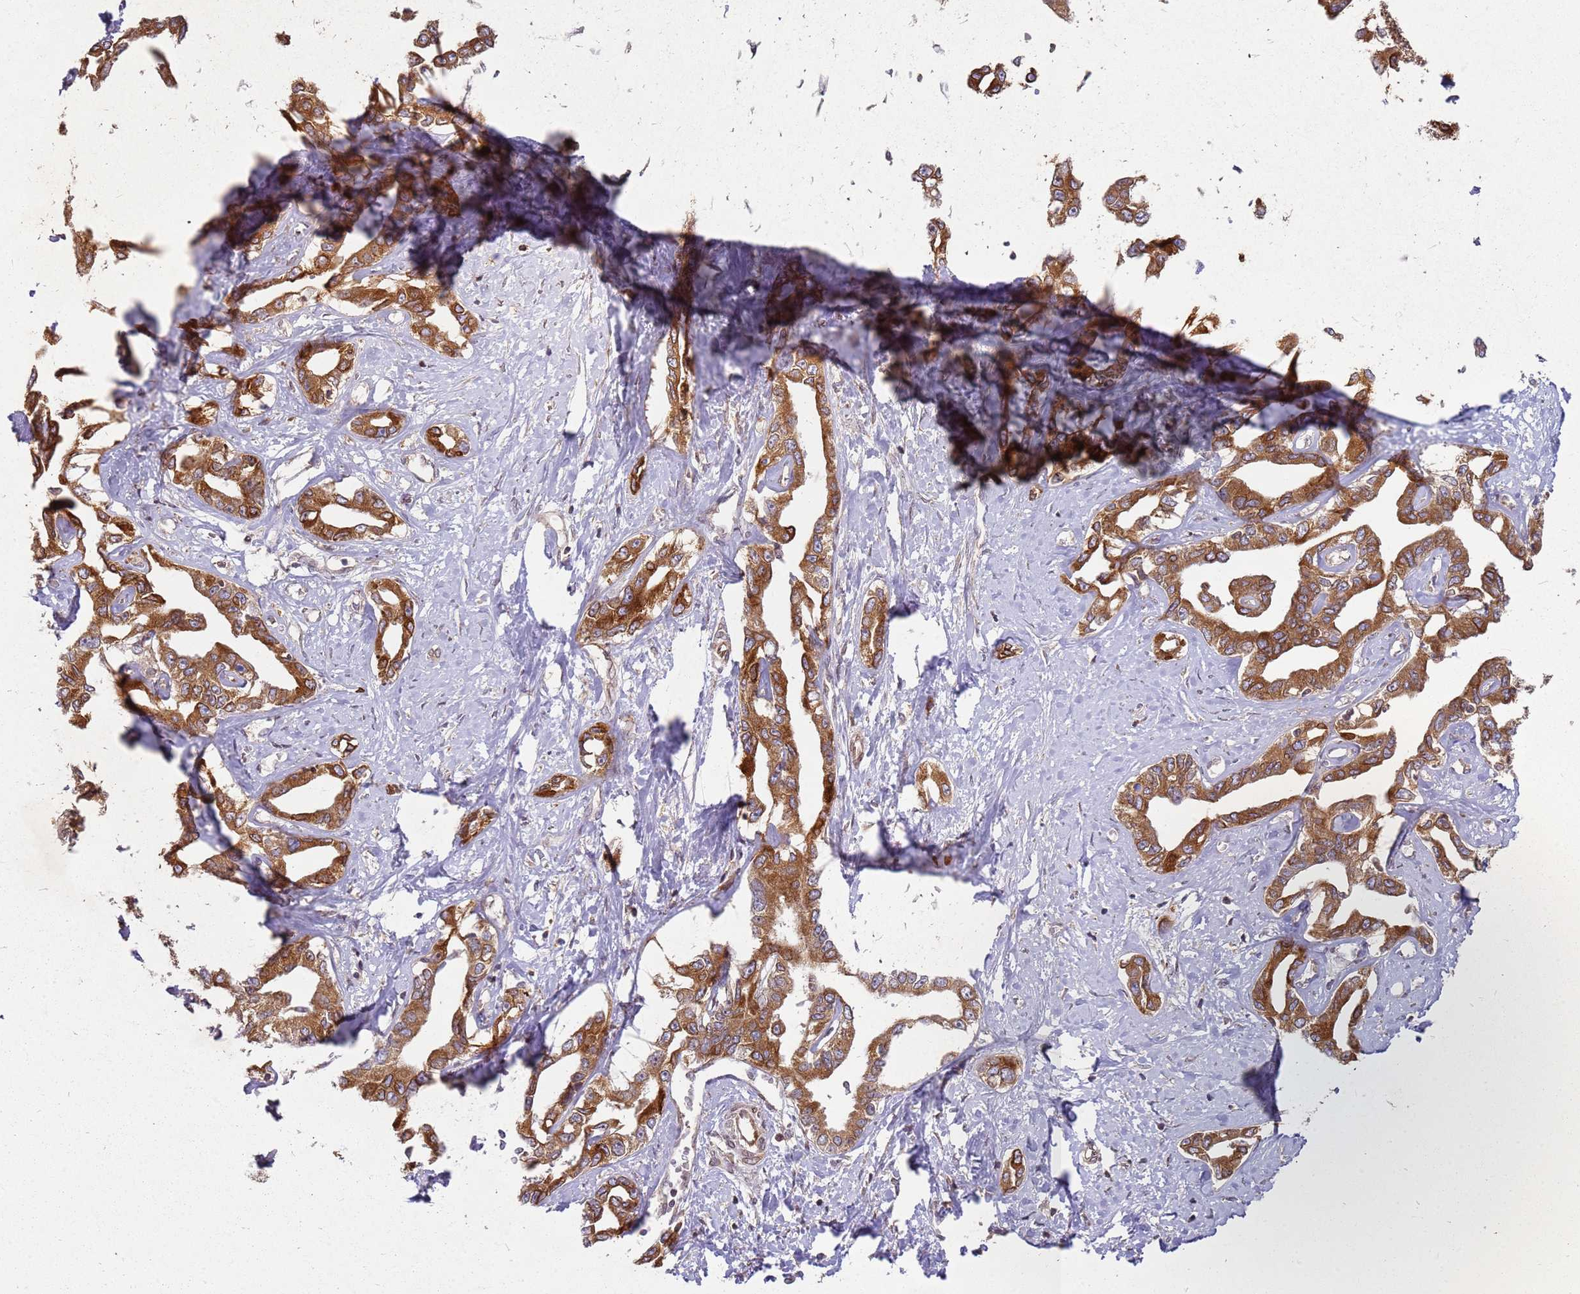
{"staining": {"intensity": "strong", "quantity": ">75%", "location": "cytoplasmic/membranous"}, "tissue": "liver cancer", "cell_type": "Tumor cells", "image_type": "cancer", "snomed": [{"axis": "morphology", "description": "Cholangiocarcinoma"}, {"axis": "topography", "description": "Liver"}], "caption": "Human cholangiocarcinoma (liver) stained with a brown dye reveals strong cytoplasmic/membranous positive staining in about >75% of tumor cells.", "gene": "NUDT14", "patient": {"sex": "male", "age": 59}}